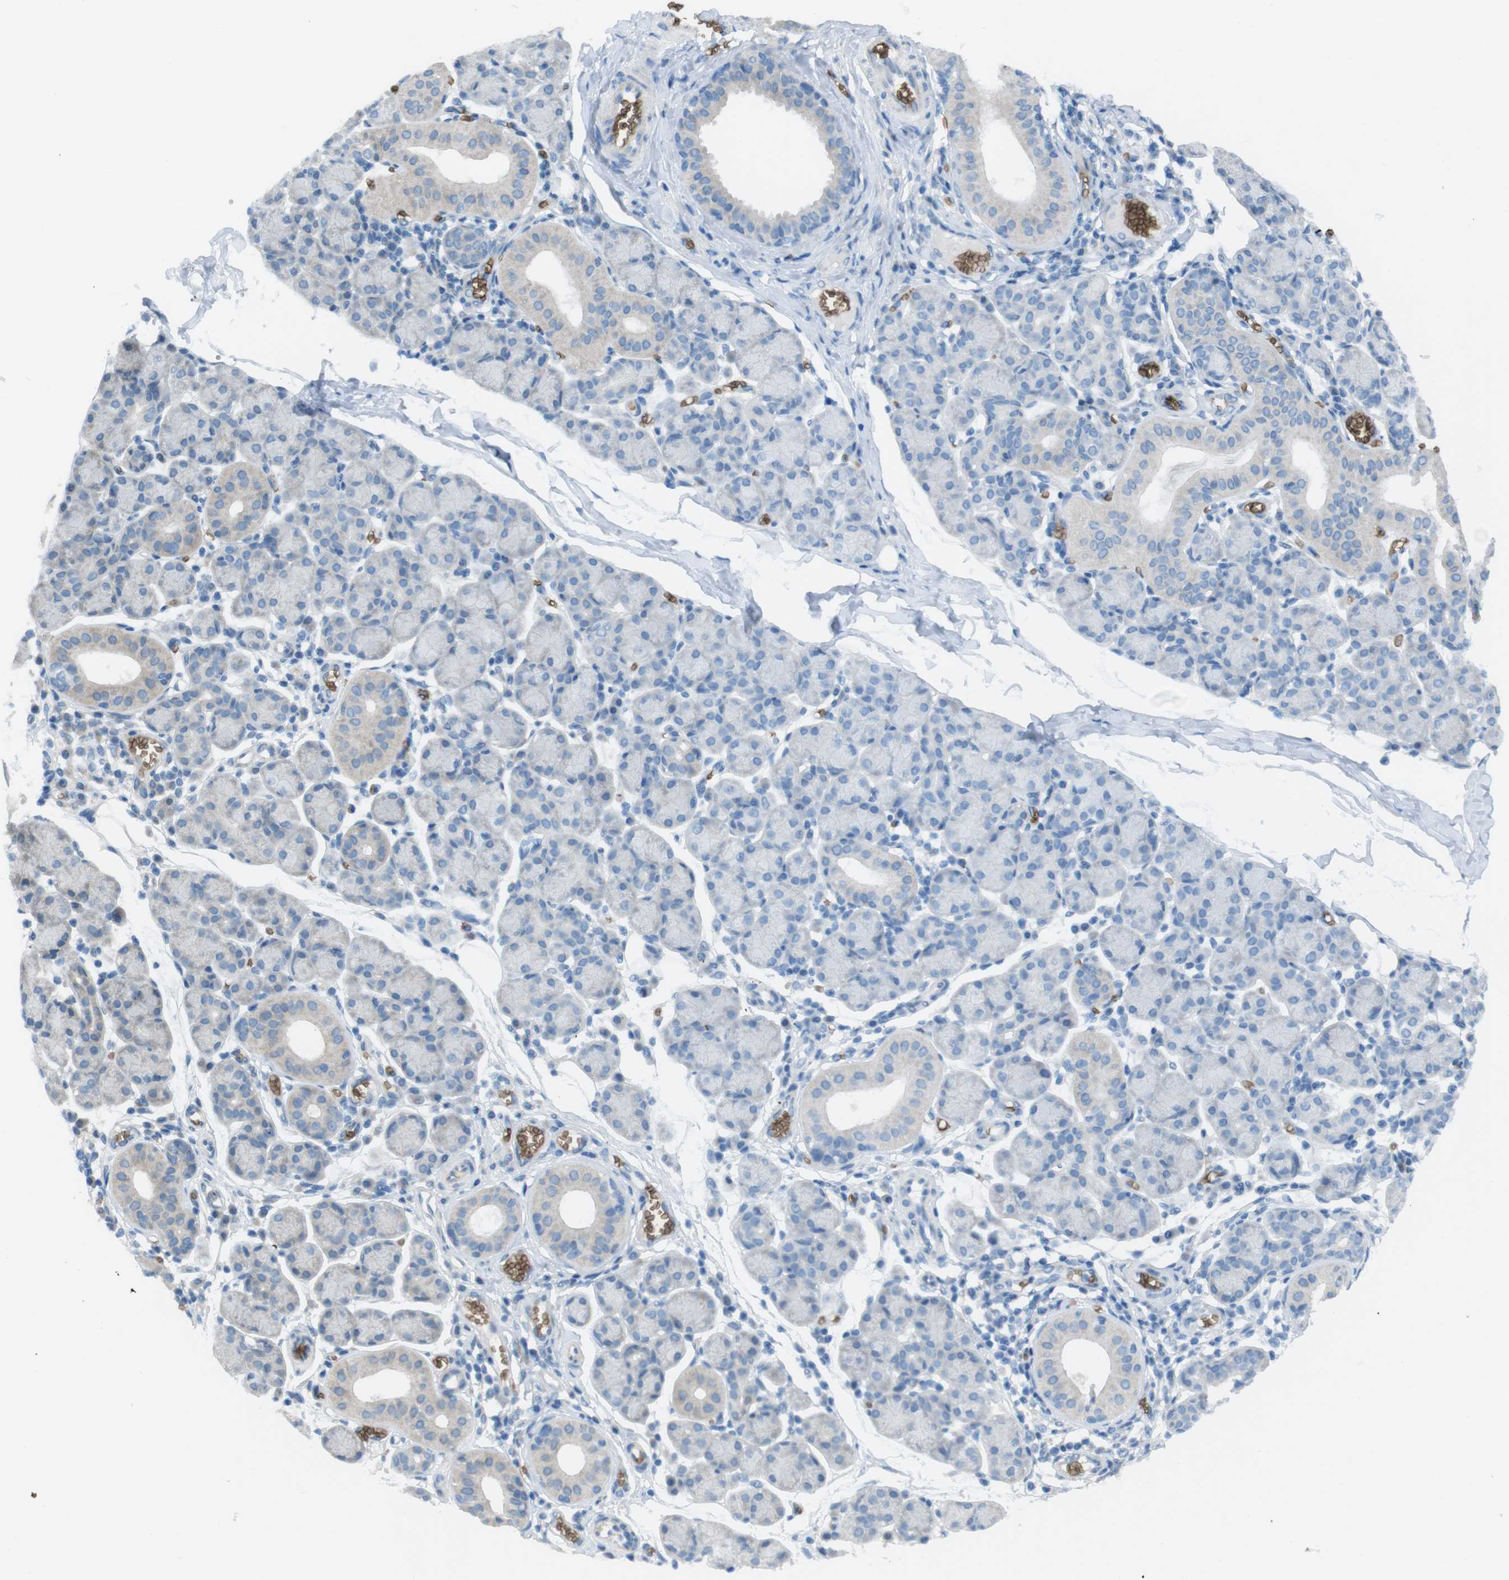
{"staining": {"intensity": "negative", "quantity": "none", "location": "none"}, "tissue": "salivary gland", "cell_type": "Glandular cells", "image_type": "normal", "snomed": [{"axis": "morphology", "description": "Normal tissue, NOS"}, {"axis": "morphology", "description": "Inflammation, NOS"}, {"axis": "topography", "description": "Lymph node"}, {"axis": "topography", "description": "Salivary gland"}], "caption": "DAB (3,3'-diaminobenzidine) immunohistochemical staining of benign human salivary gland shows no significant expression in glandular cells.", "gene": "GYPA", "patient": {"sex": "male", "age": 3}}